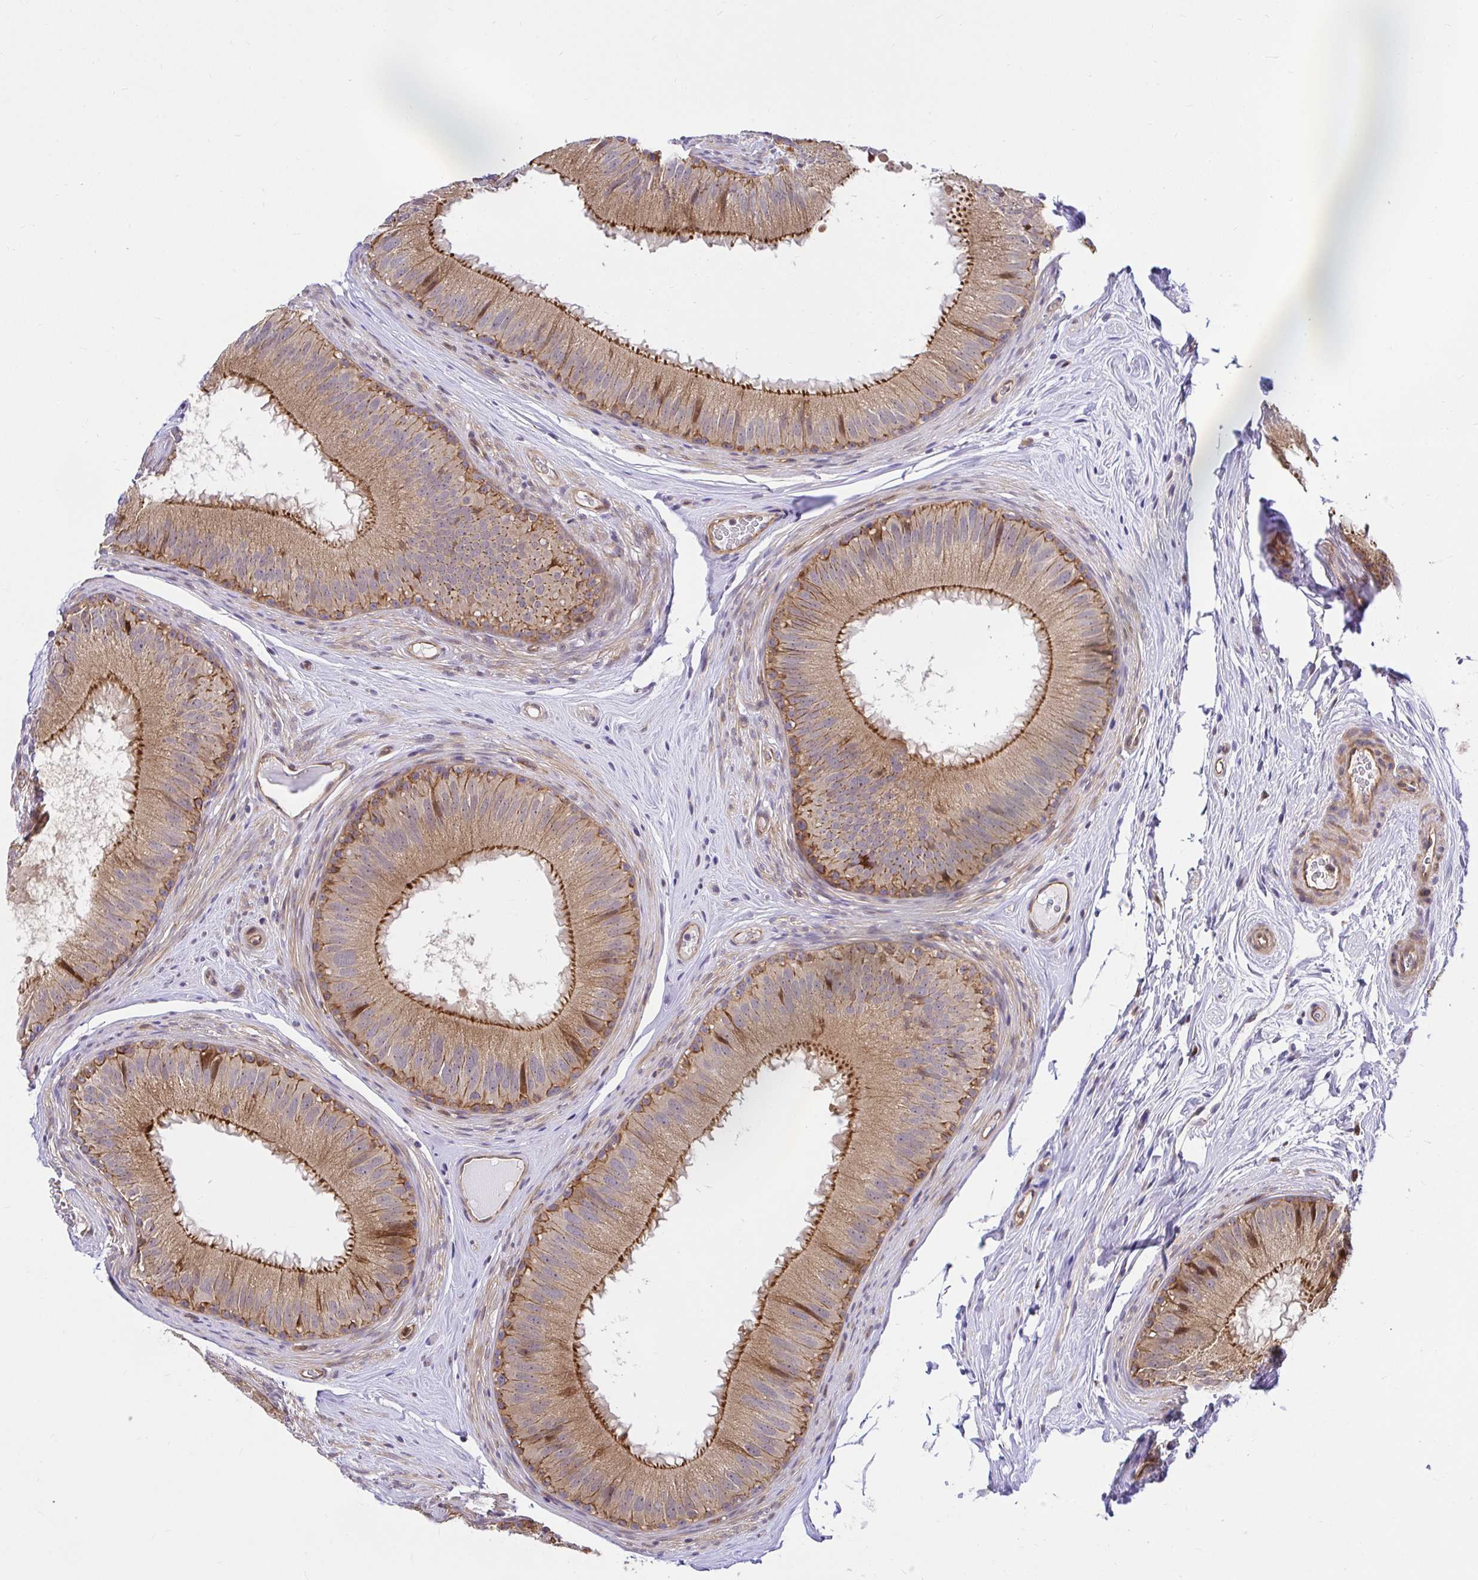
{"staining": {"intensity": "moderate", "quantity": ">75%", "location": "cytoplasmic/membranous"}, "tissue": "epididymis", "cell_type": "Glandular cells", "image_type": "normal", "snomed": [{"axis": "morphology", "description": "Normal tissue, NOS"}, {"axis": "topography", "description": "Epididymis"}], "caption": "Immunohistochemistry (IHC) of unremarkable epididymis demonstrates medium levels of moderate cytoplasmic/membranous expression in approximately >75% of glandular cells. Immunohistochemistry stains the protein of interest in brown and the nuclei are stained blue.", "gene": "TRIM55", "patient": {"sex": "male", "age": 44}}